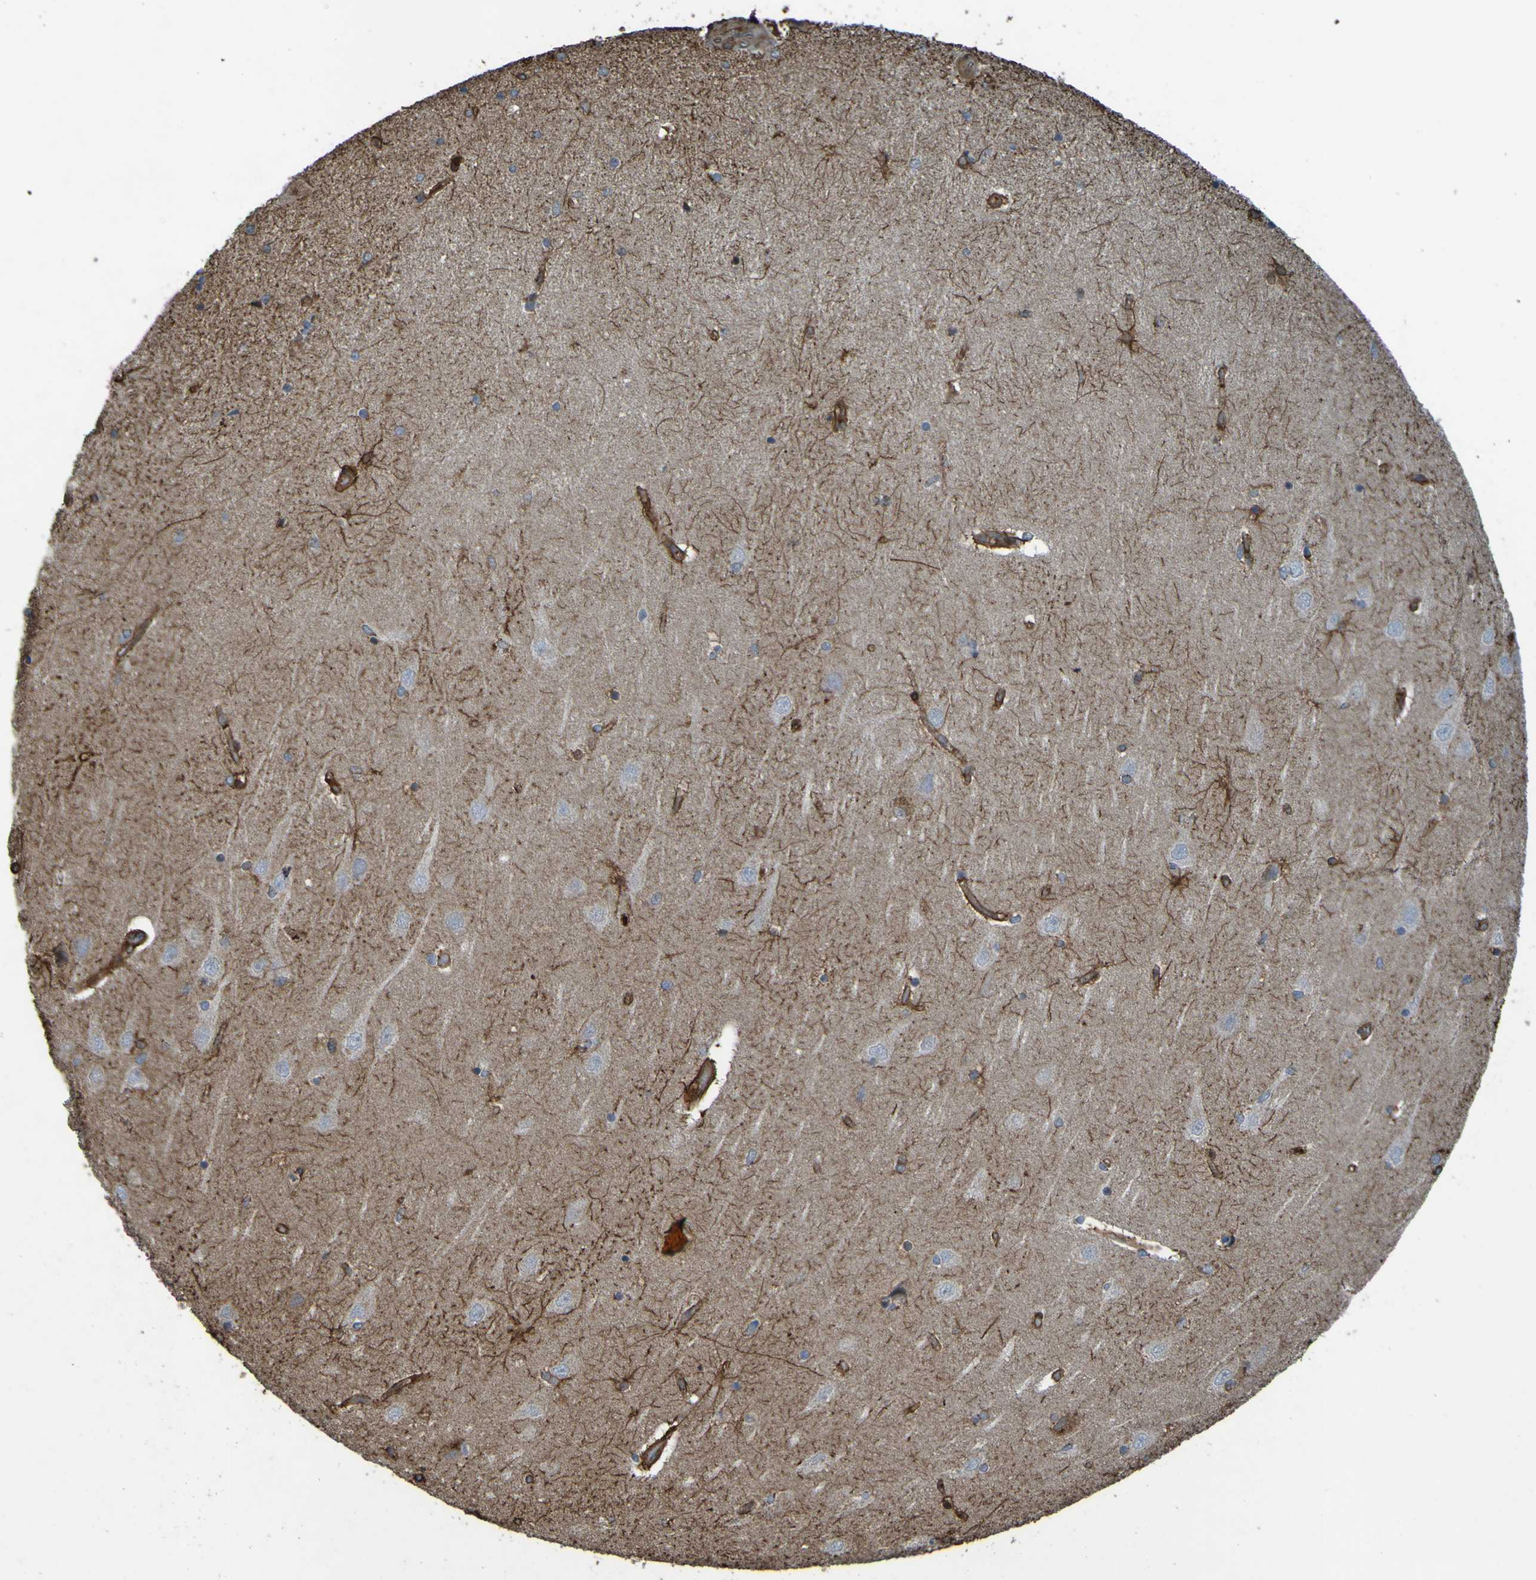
{"staining": {"intensity": "negative", "quantity": "none", "location": "none"}, "tissue": "hippocampus", "cell_type": "Glial cells", "image_type": "normal", "snomed": [{"axis": "morphology", "description": "Normal tissue, NOS"}, {"axis": "topography", "description": "Hippocampus"}], "caption": "This is a photomicrograph of immunohistochemistry (IHC) staining of unremarkable hippocampus, which shows no staining in glial cells.", "gene": "GUCY1A1", "patient": {"sex": "female", "age": 54}}